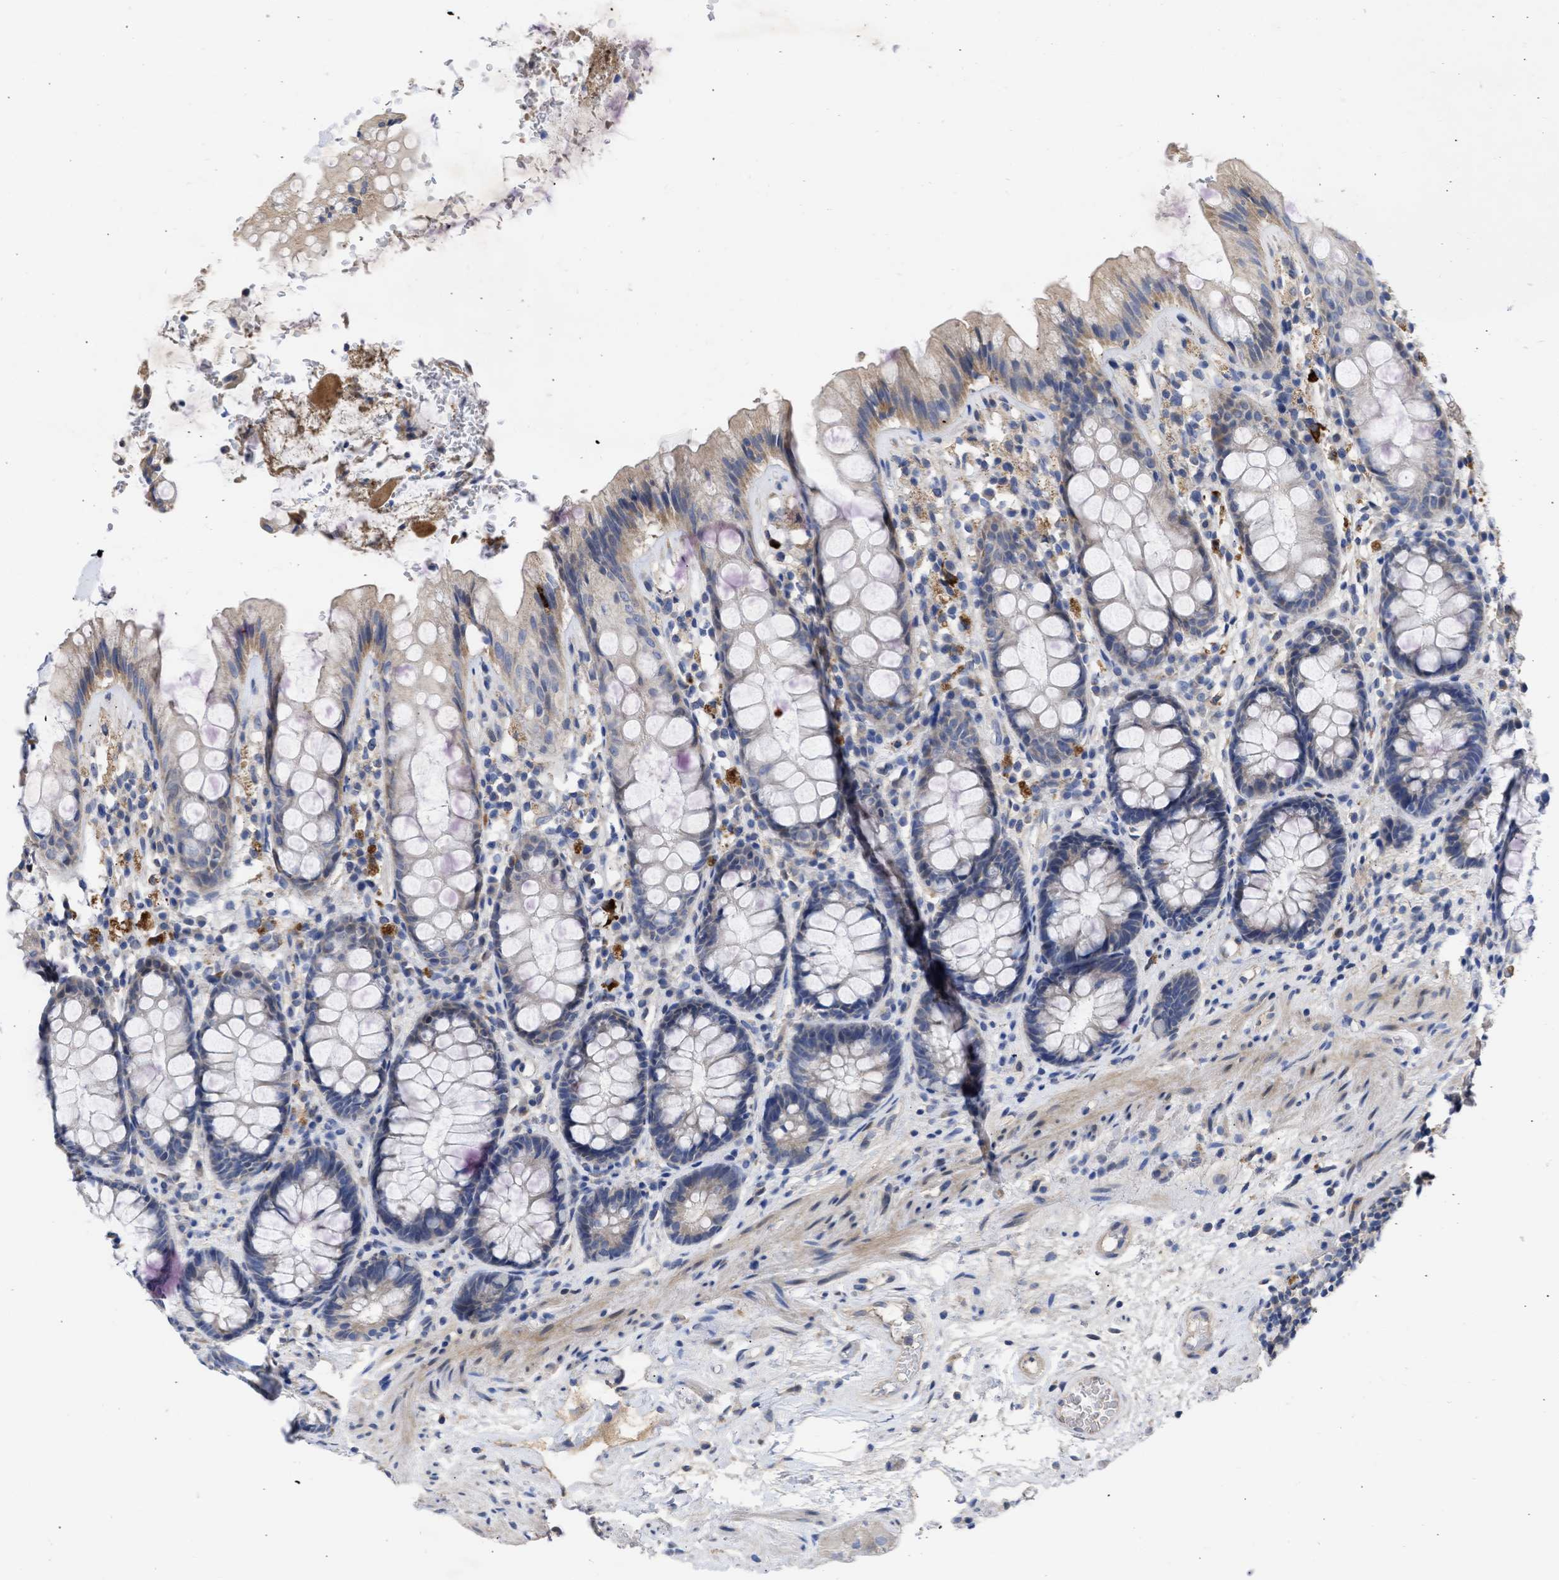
{"staining": {"intensity": "weak", "quantity": "<25%", "location": "cytoplasmic/membranous"}, "tissue": "rectum", "cell_type": "Glandular cells", "image_type": "normal", "snomed": [{"axis": "morphology", "description": "Normal tissue, NOS"}, {"axis": "topography", "description": "Rectum"}], "caption": "This is a histopathology image of IHC staining of unremarkable rectum, which shows no staining in glandular cells. (DAB (3,3'-diaminobenzidine) IHC, high magnification).", "gene": "ARHGEF4", "patient": {"sex": "male", "age": 64}}